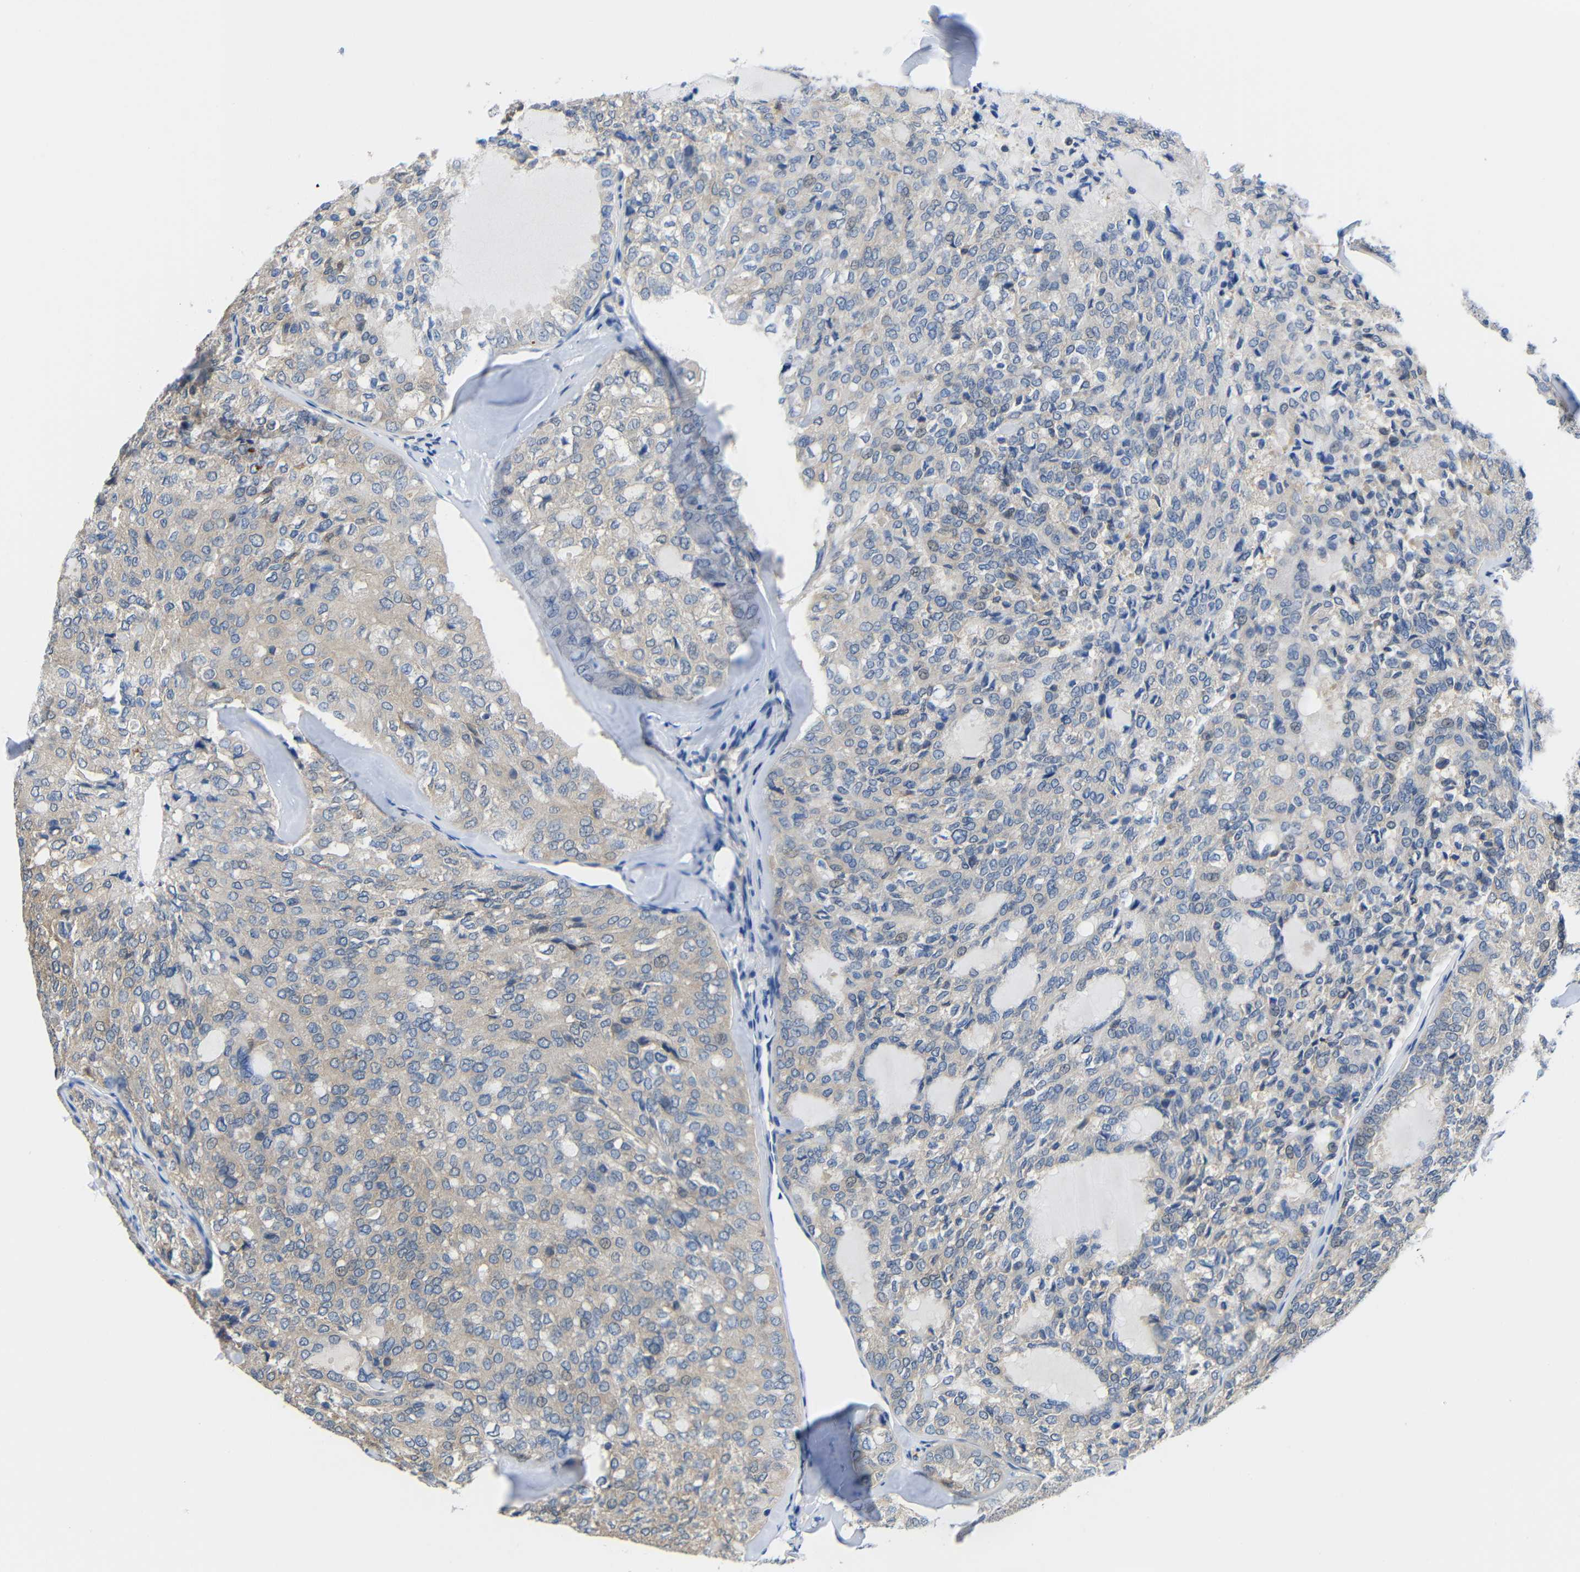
{"staining": {"intensity": "negative", "quantity": "none", "location": "none"}, "tissue": "thyroid cancer", "cell_type": "Tumor cells", "image_type": "cancer", "snomed": [{"axis": "morphology", "description": "Follicular adenoma carcinoma, NOS"}, {"axis": "topography", "description": "Thyroid gland"}], "caption": "Immunohistochemical staining of human thyroid cancer (follicular adenoma carcinoma) reveals no significant expression in tumor cells. (DAB immunohistochemistry (IHC) with hematoxylin counter stain).", "gene": "NEGR1", "patient": {"sex": "male", "age": 75}}